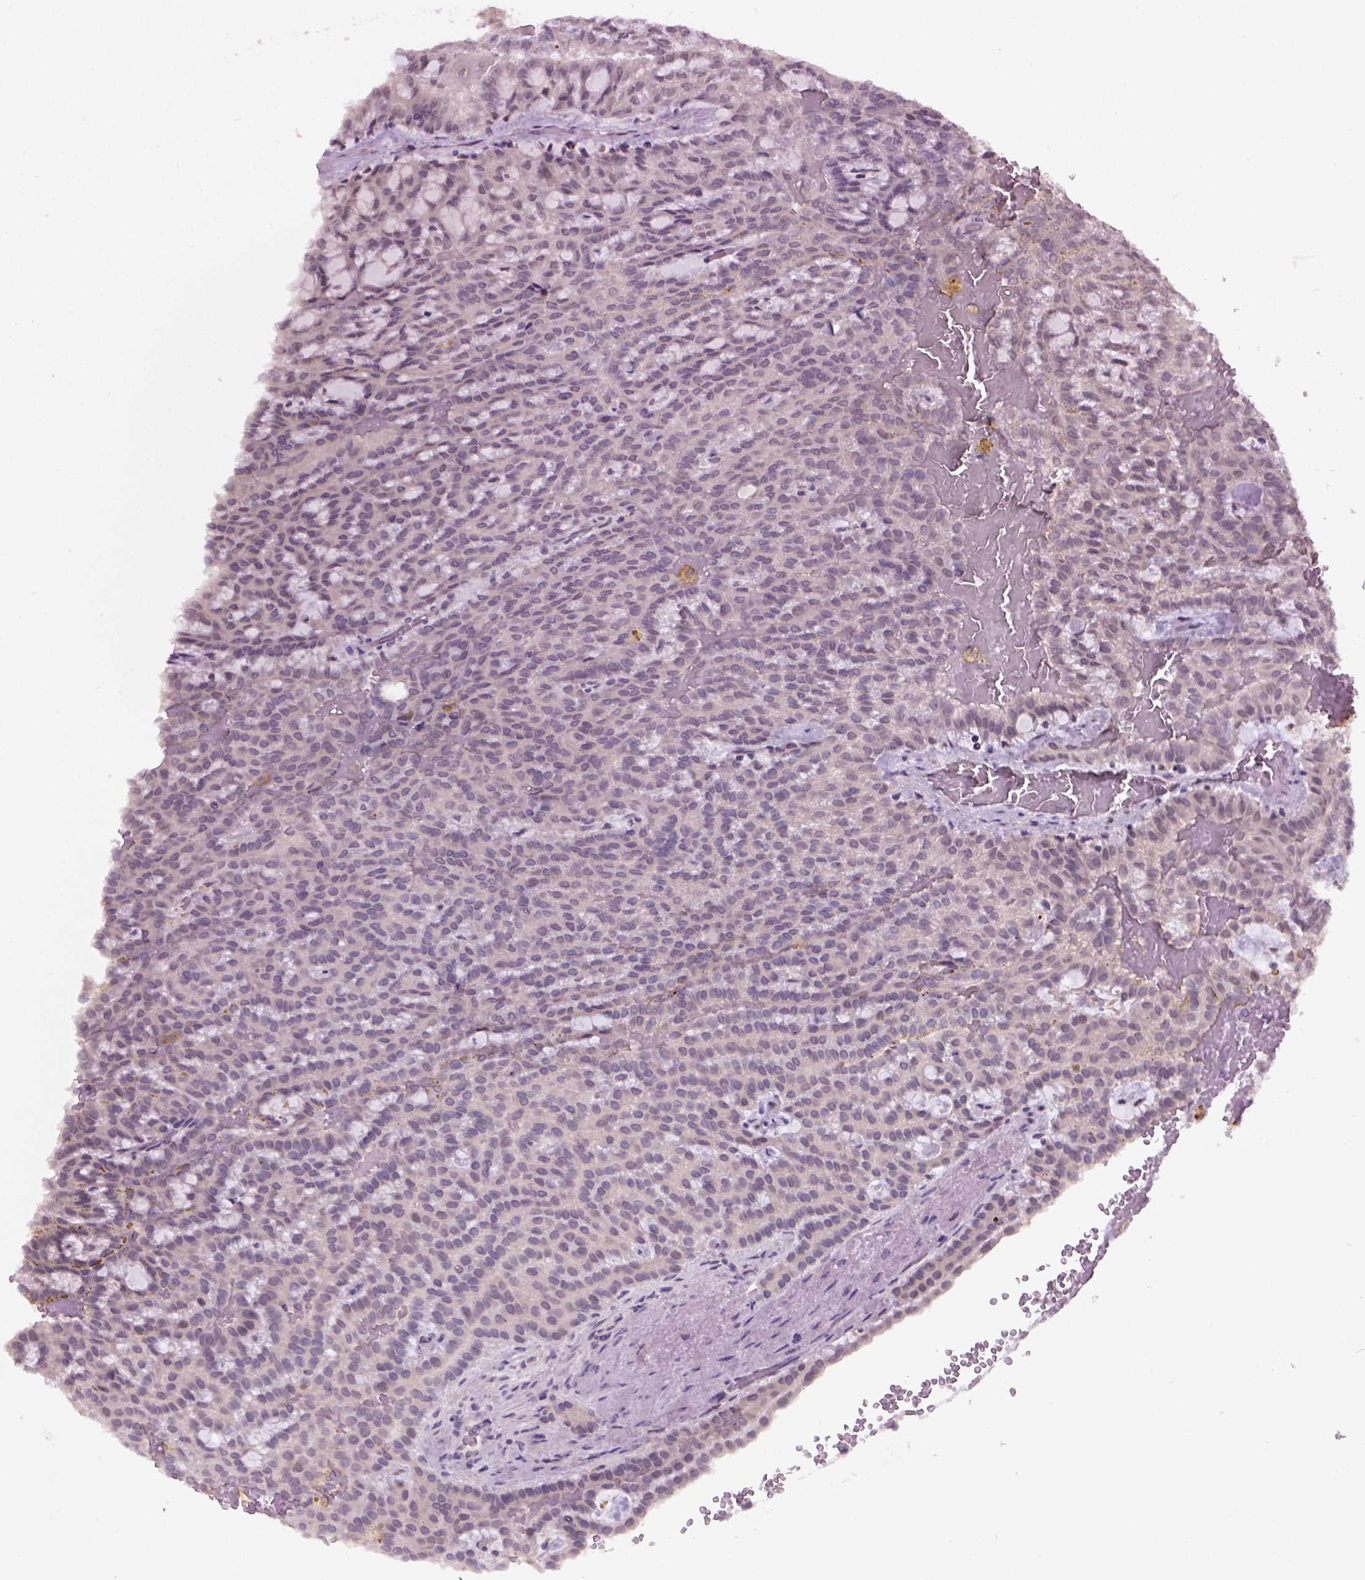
{"staining": {"intensity": "negative", "quantity": "none", "location": "none"}, "tissue": "renal cancer", "cell_type": "Tumor cells", "image_type": "cancer", "snomed": [{"axis": "morphology", "description": "Adenocarcinoma, NOS"}, {"axis": "topography", "description": "Kidney"}], "caption": "There is no significant staining in tumor cells of adenocarcinoma (renal).", "gene": "RAB43", "patient": {"sex": "male", "age": 63}}